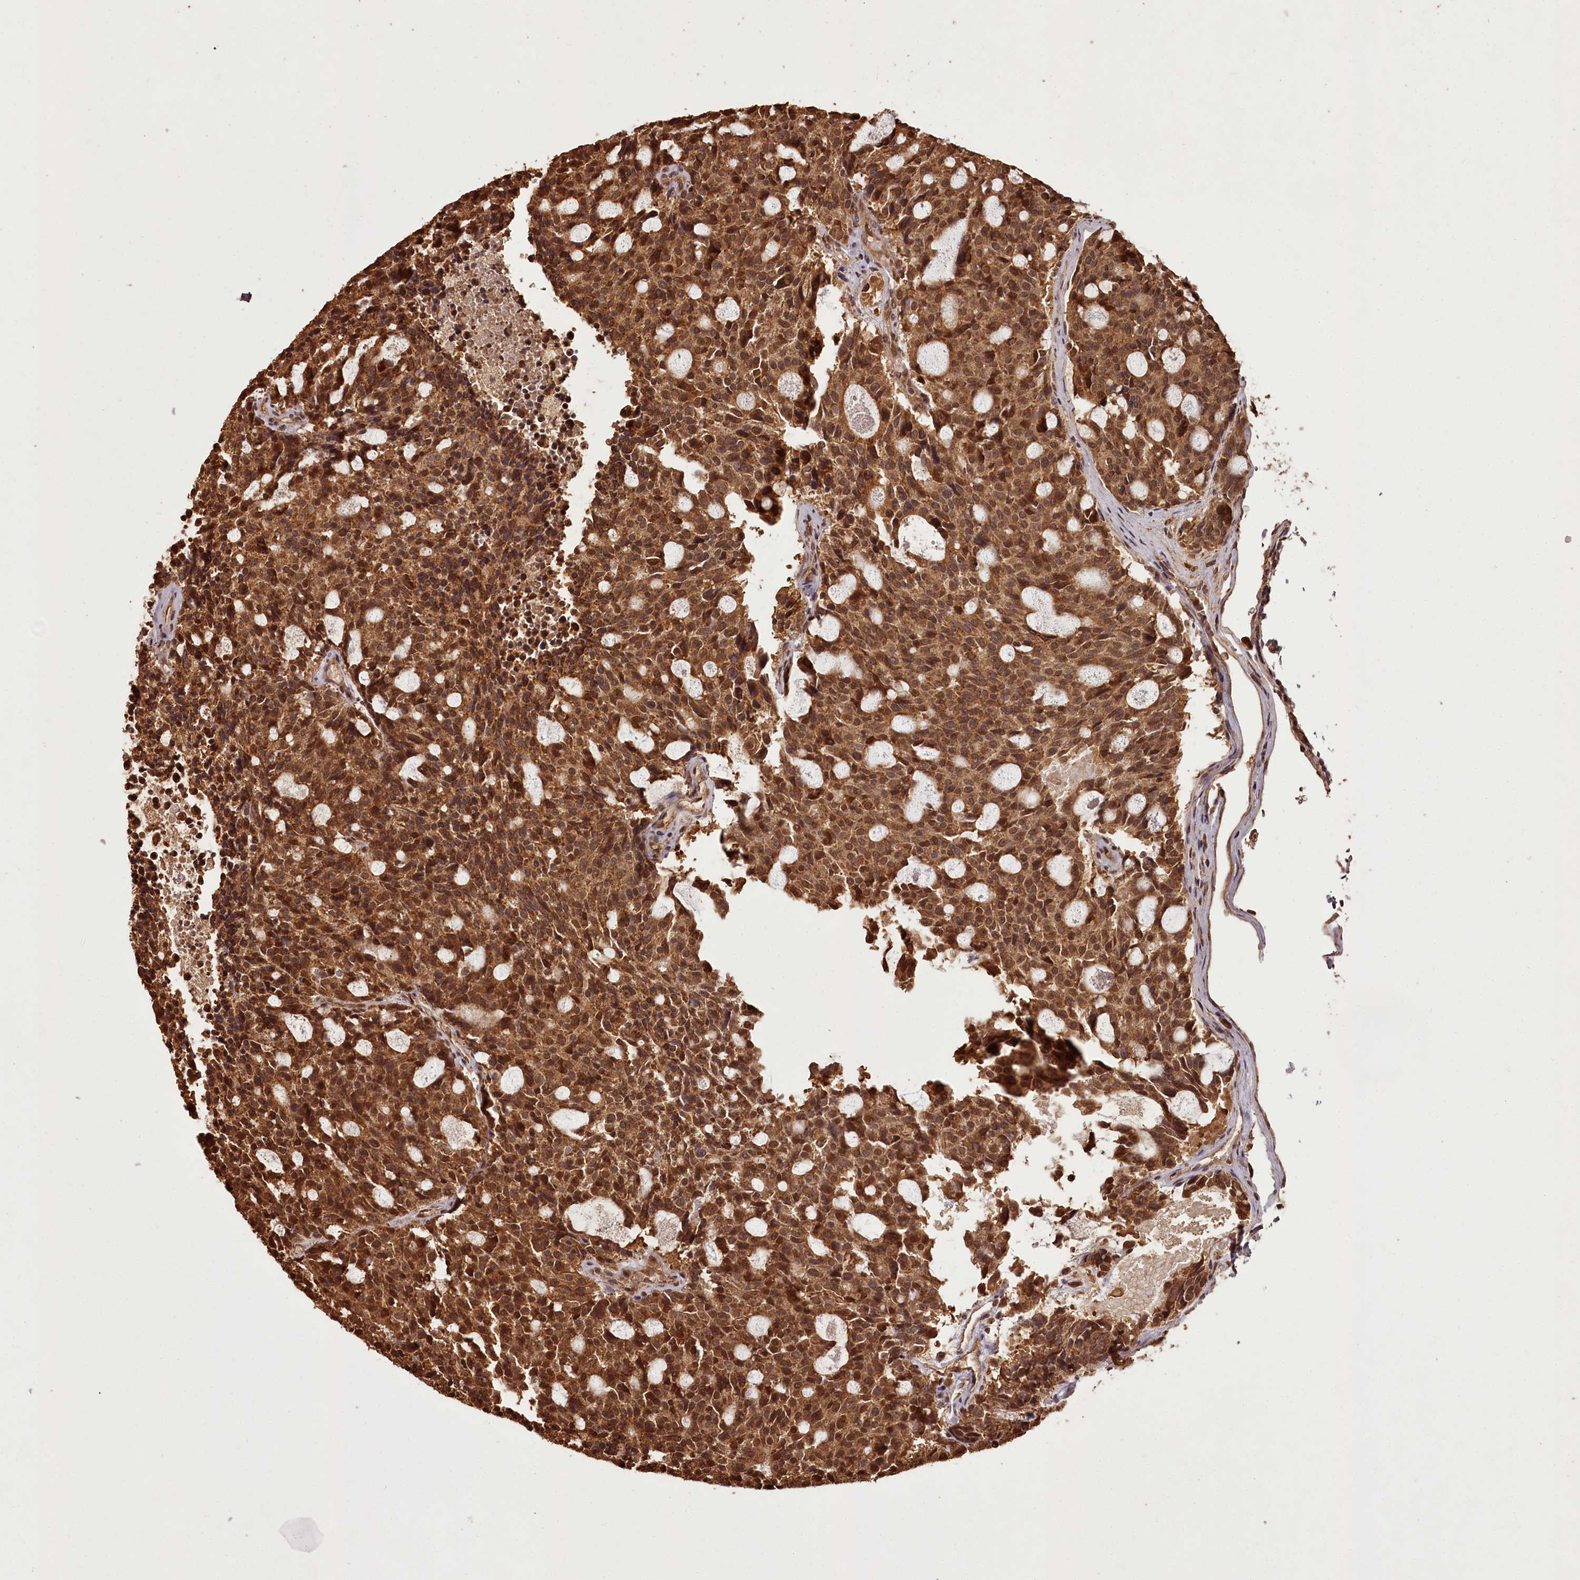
{"staining": {"intensity": "strong", "quantity": ">75%", "location": "cytoplasmic/membranous"}, "tissue": "carcinoid", "cell_type": "Tumor cells", "image_type": "cancer", "snomed": [{"axis": "morphology", "description": "Carcinoid, malignant, NOS"}, {"axis": "topography", "description": "Pancreas"}], "caption": "A brown stain labels strong cytoplasmic/membranous positivity of a protein in human carcinoid tumor cells.", "gene": "NPRL2", "patient": {"sex": "female", "age": 54}}